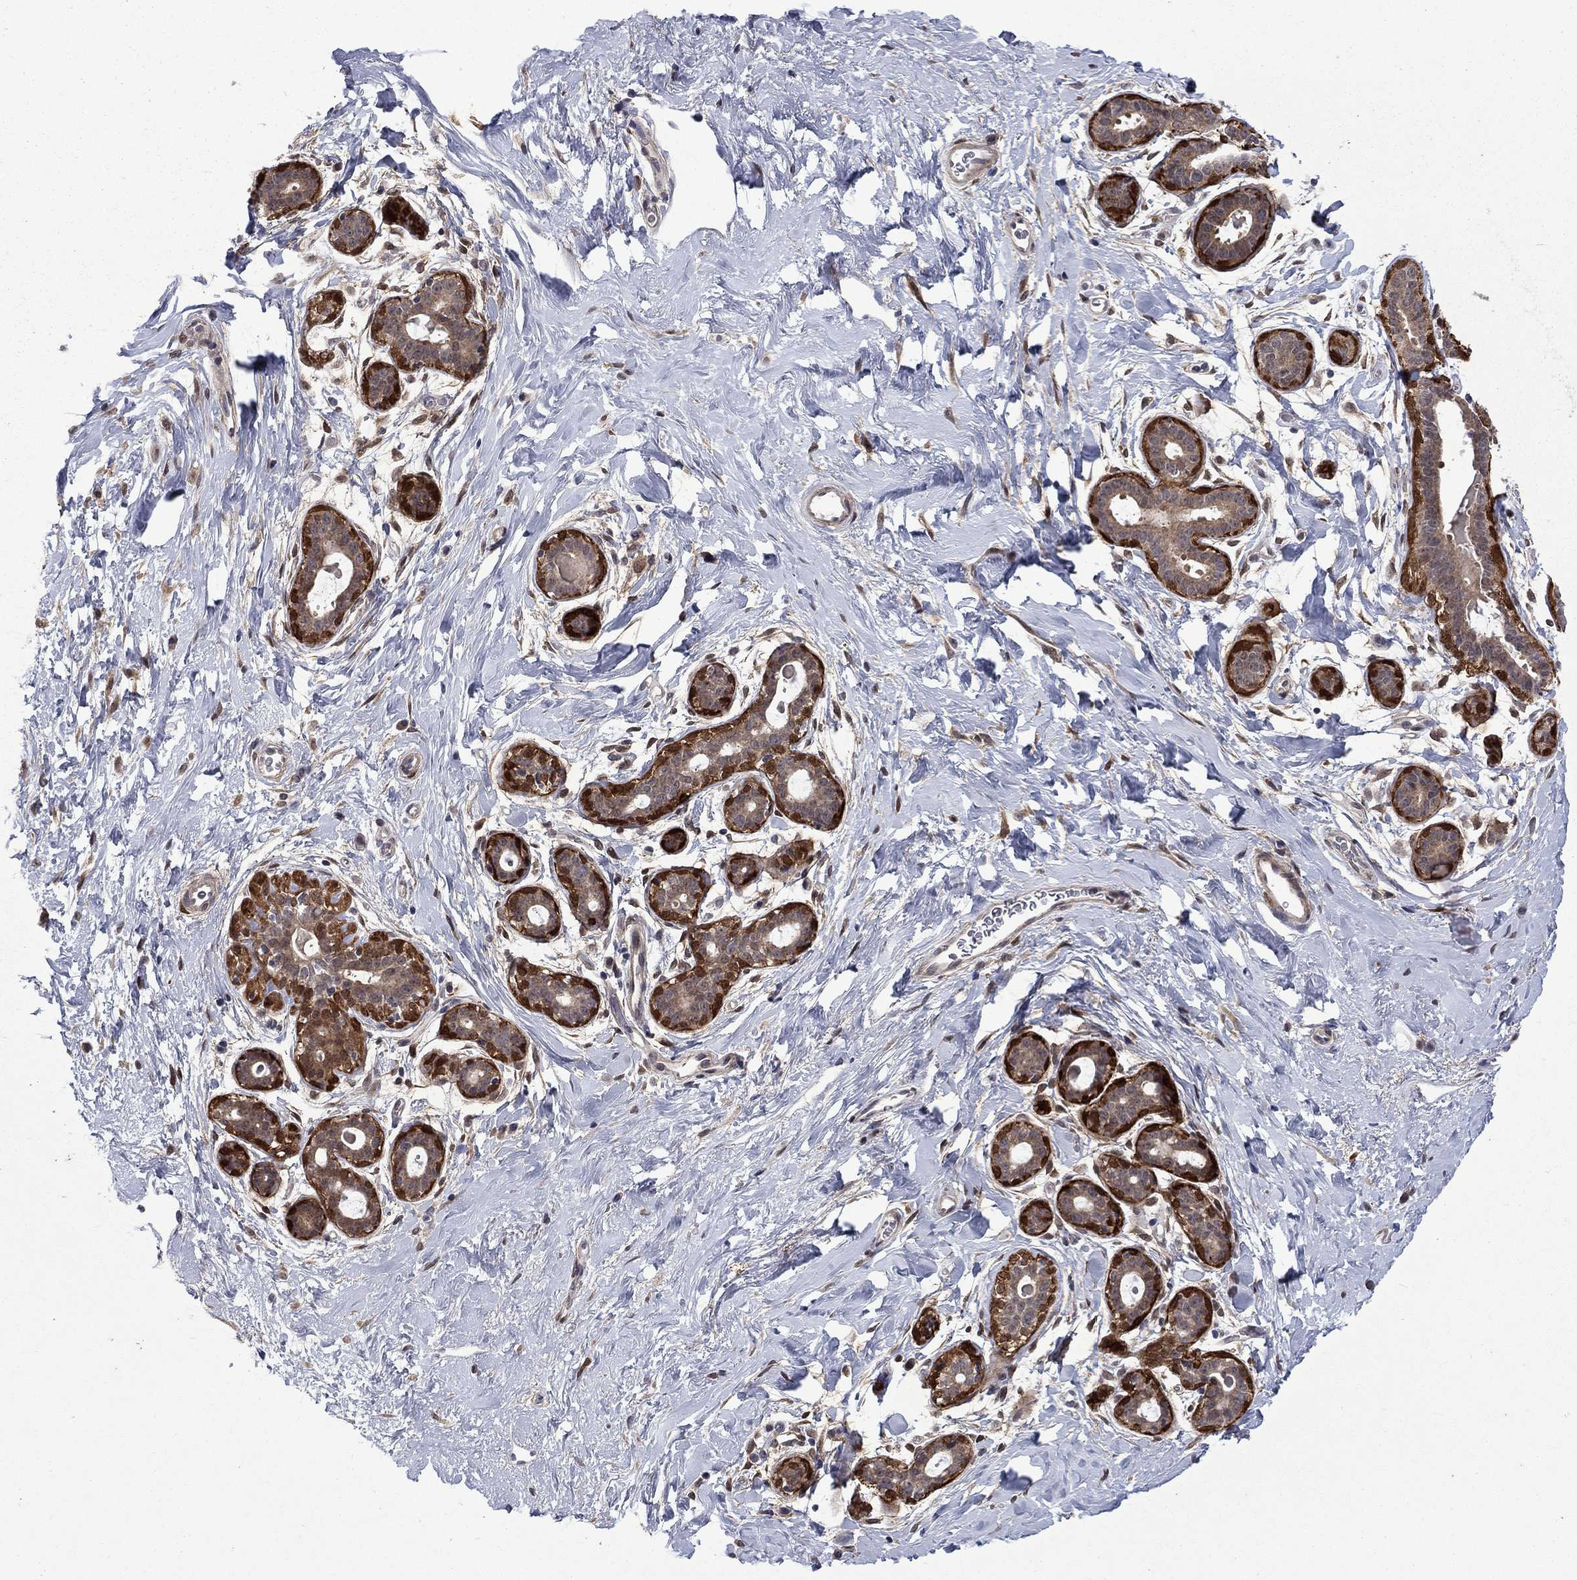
{"staining": {"intensity": "weak", "quantity": "25%-75%", "location": "cytoplasmic/membranous"}, "tissue": "breast", "cell_type": "Glandular cells", "image_type": "normal", "snomed": [{"axis": "morphology", "description": "Normal tissue, NOS"}, {"axis": "topography", "description": "Breast"}], "caption": "A brown stain labels weak cytoplasmic/membranous staining of a protein in glandular cells of unremarkable breast.", "gene": "CBR1", "patient": {"sex": "female", "age": 43}}